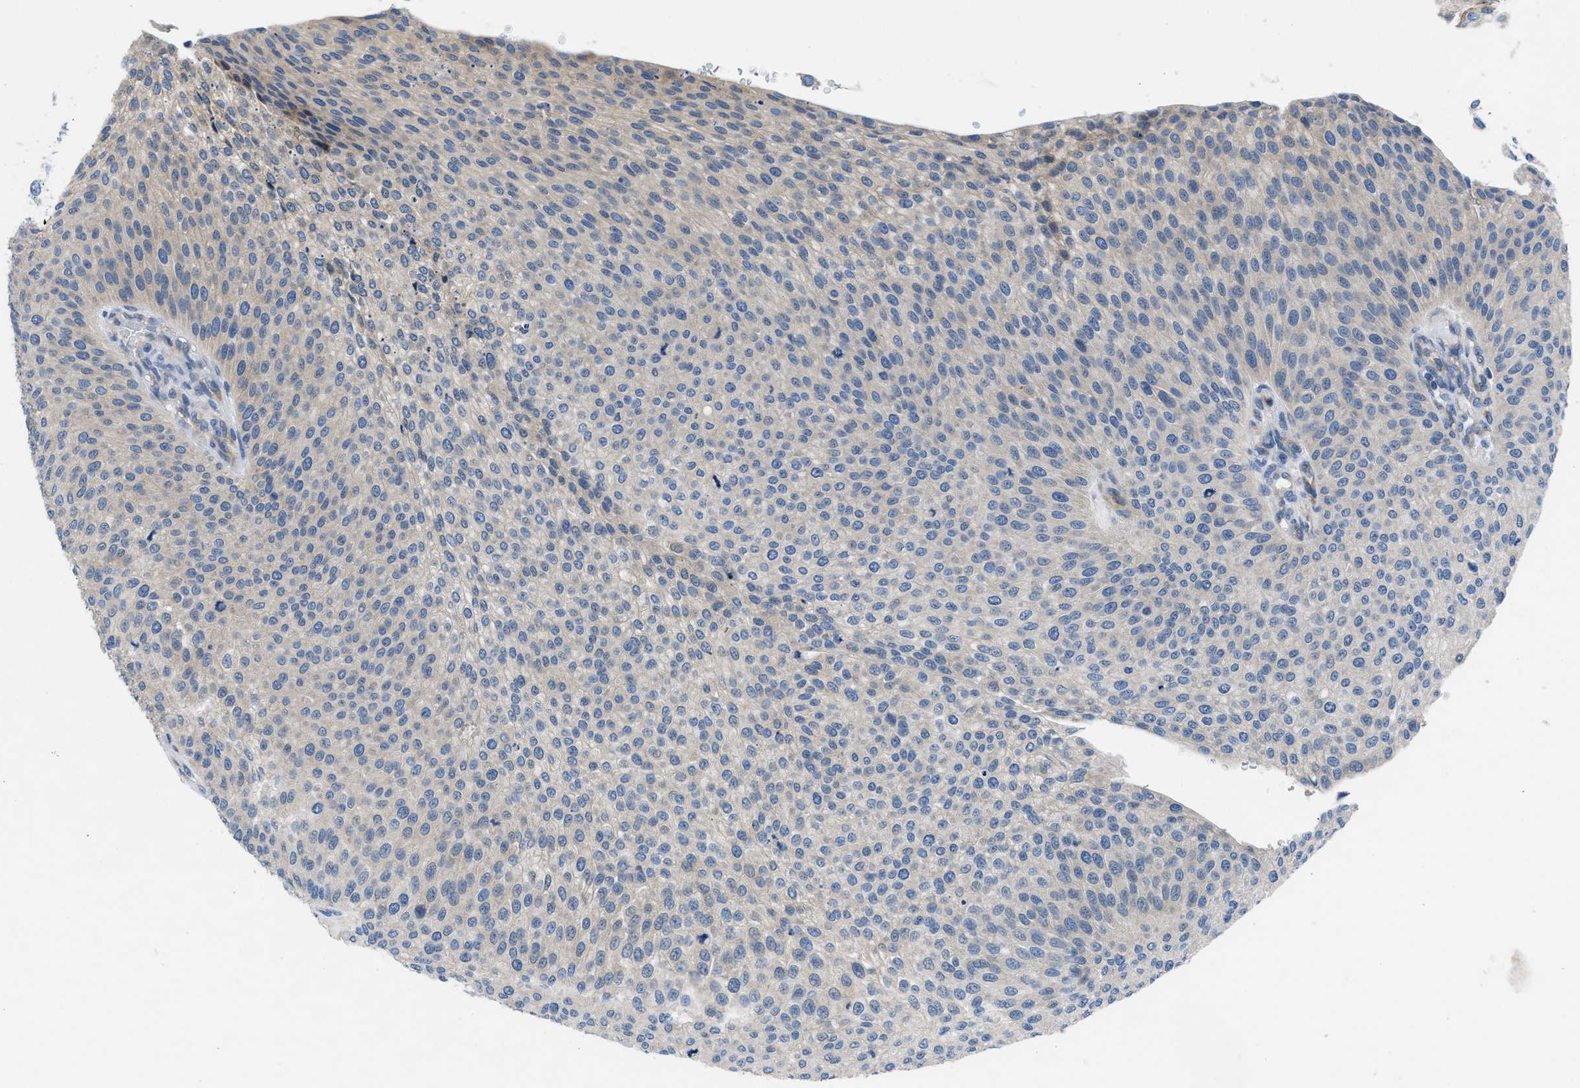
{"staining": {"intensity": "negative", "quantity": "none", "location": "none"}, "tissue": "urothelial cancer", "cell_type": "Tumor cells", "image_type": "cancer", "snomed": [{"axis": "morphology", "description": "Urothelial carcinoma, Low grade"}, {"axis": "topography", "description": "Smooth muscle"}, {"axis": "topography", "description": "Urinary bladder"}], "caption": "An immunohistochemistry (IHC) micrograph of urothelial carcinoma (low-grade) is shown. There is no staining in tumor cells of urothelial carcinoma (low-grade).", "gene": "PGR", "patient": {"sex": "male", "age": 60}}